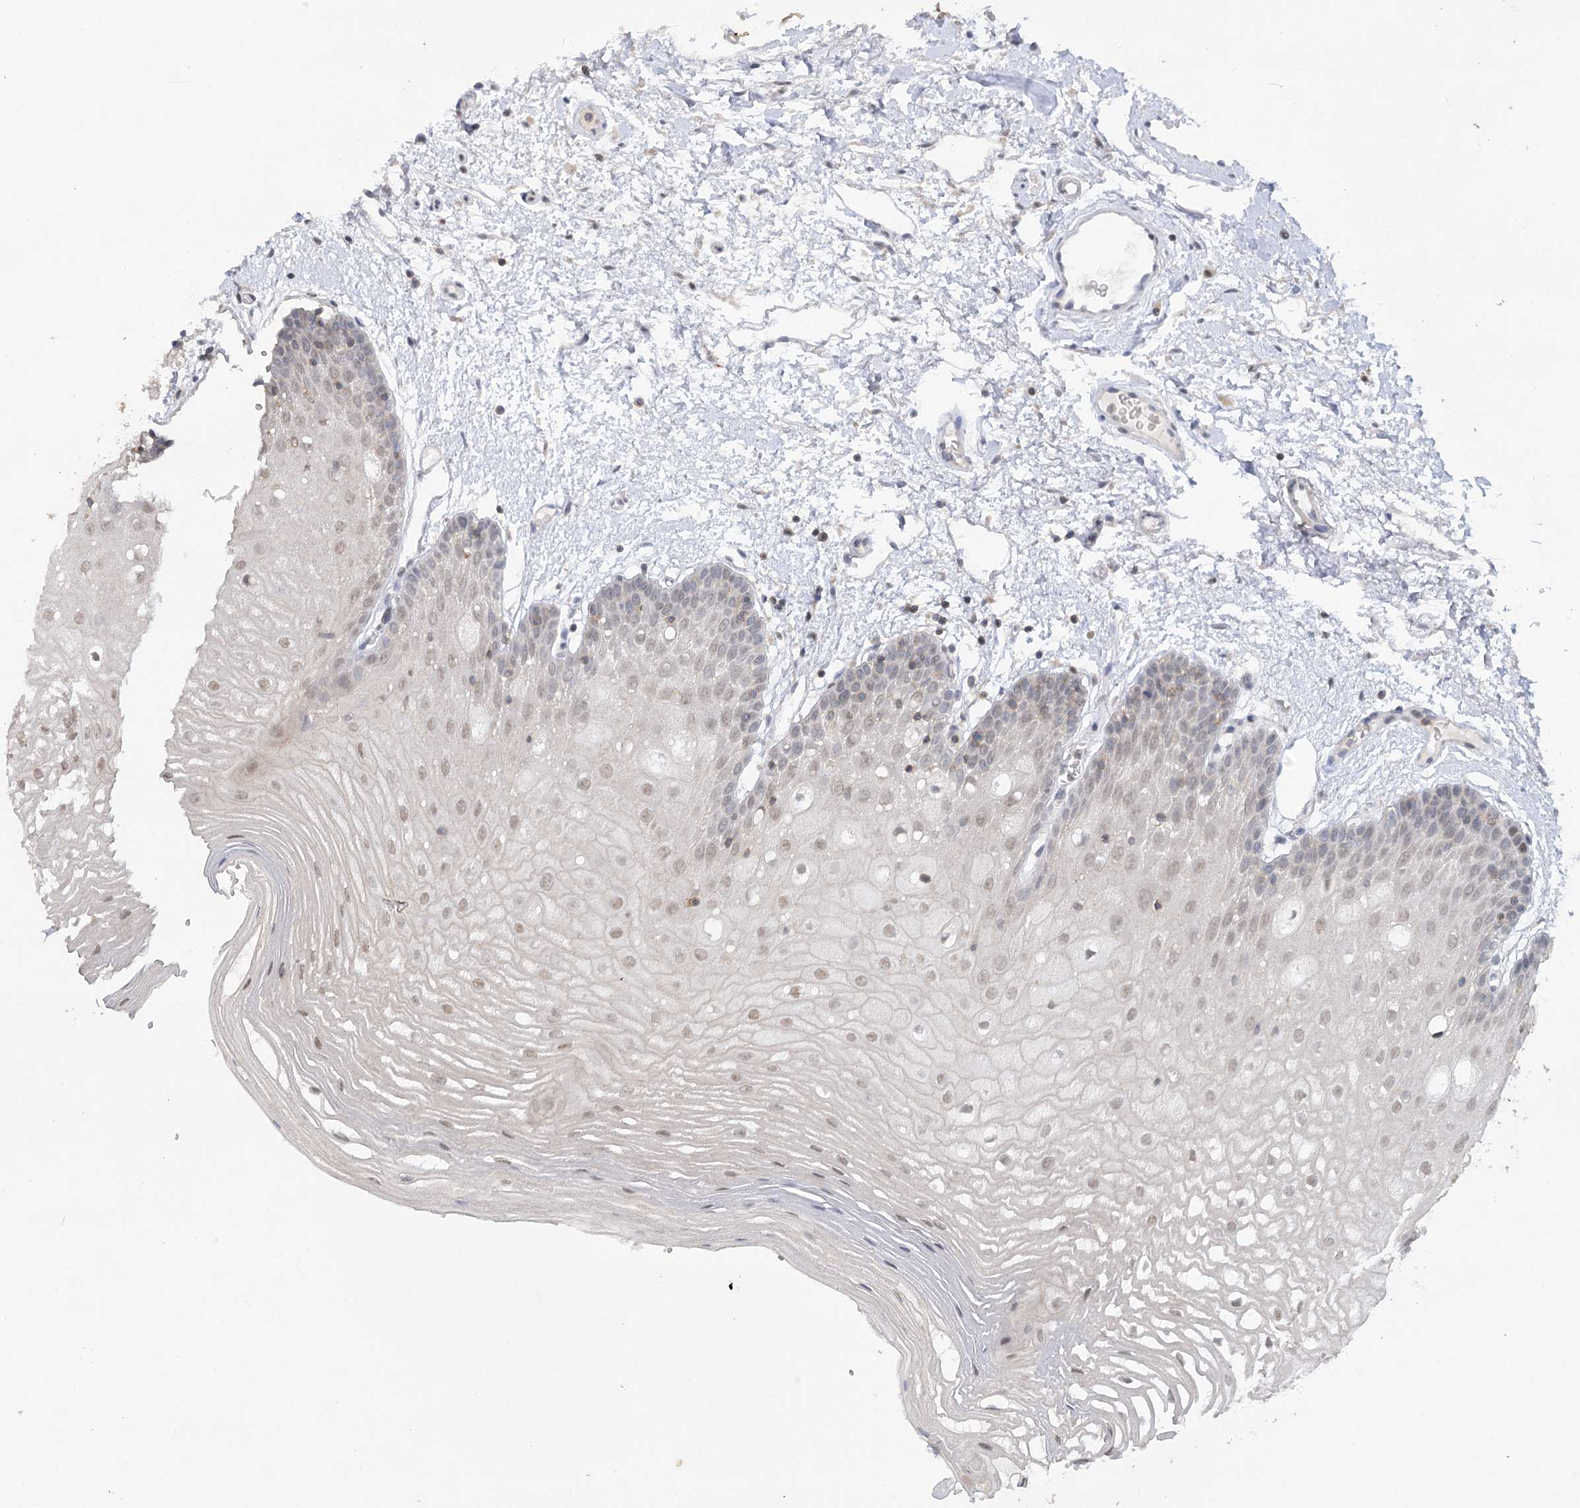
{"staining": {"intensity": "weak", "quantity": "<25%", "location": "nuclear"}, "tissue": "oral mucosa", "cell_type": "Squamous epithelial cells", "image_type": "normal", "snomed": [{"axis": "morphology", "description": "Normal tissue, NOS"}, {"axis": "topography", "description": "Oral tissue"}, {"axis": "topography", "description": "Tounge, NOS"}], "caption": "DAB immunohistochemical staining of unremarkable oral mucosa displays no significant expression in squamous epithelial cells. (DAB (3,3'-diaminobenzidine) immunohistochemistry (IHC) visualized using brightfield microscopy, high magnification).", "gene": "TRAF3IP1", "patient": {"sex": "female", "age": 73}}